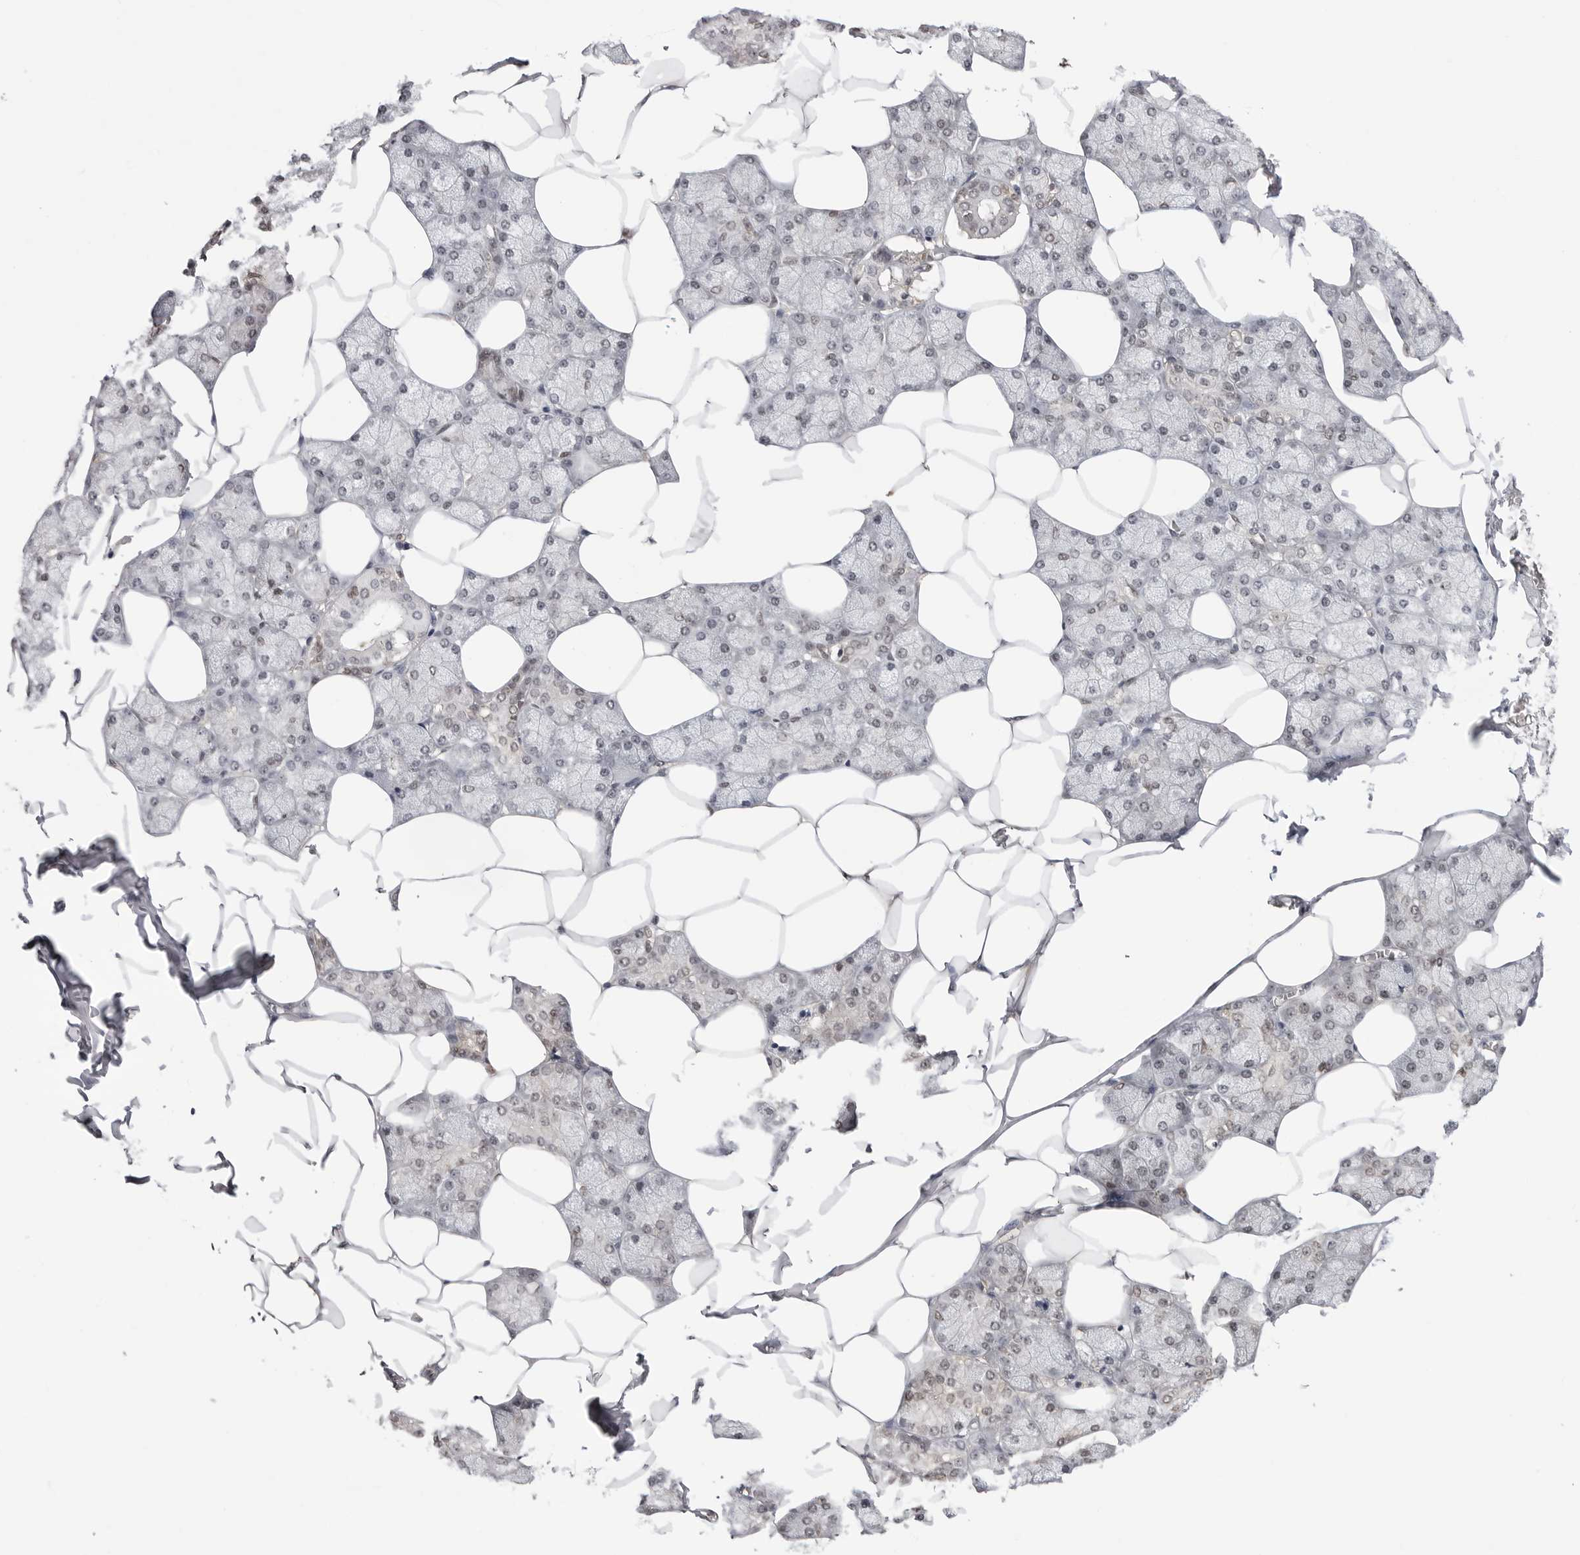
{"staining": {"intensity": "moderate", "quantity": "<25%", "location": "cytoplasmic/membranous"}, "tissue": "salivary gland", "cell_type": "Glandular cells", "image_type": "normal", "snomed": [{"axis": "morphology", "description": "Normal tissue, NOS"}, {"axis": "topography", "description": "Salivary gland"}], "caption": "The histopathology image demonstrates immunohistochemical staining of normal salivary gland. There is moderate cytoplasmic/membranous positivity is appreciated in approximately <25% of glandular cells. The staining was performed using DAB to visualize the protein expression in brown, while the nuclei were stained in blue with hematoxylin (Magnification: 20x).", "gene": "YWHAG", "patient": {"sex": "male", "age": 62}}